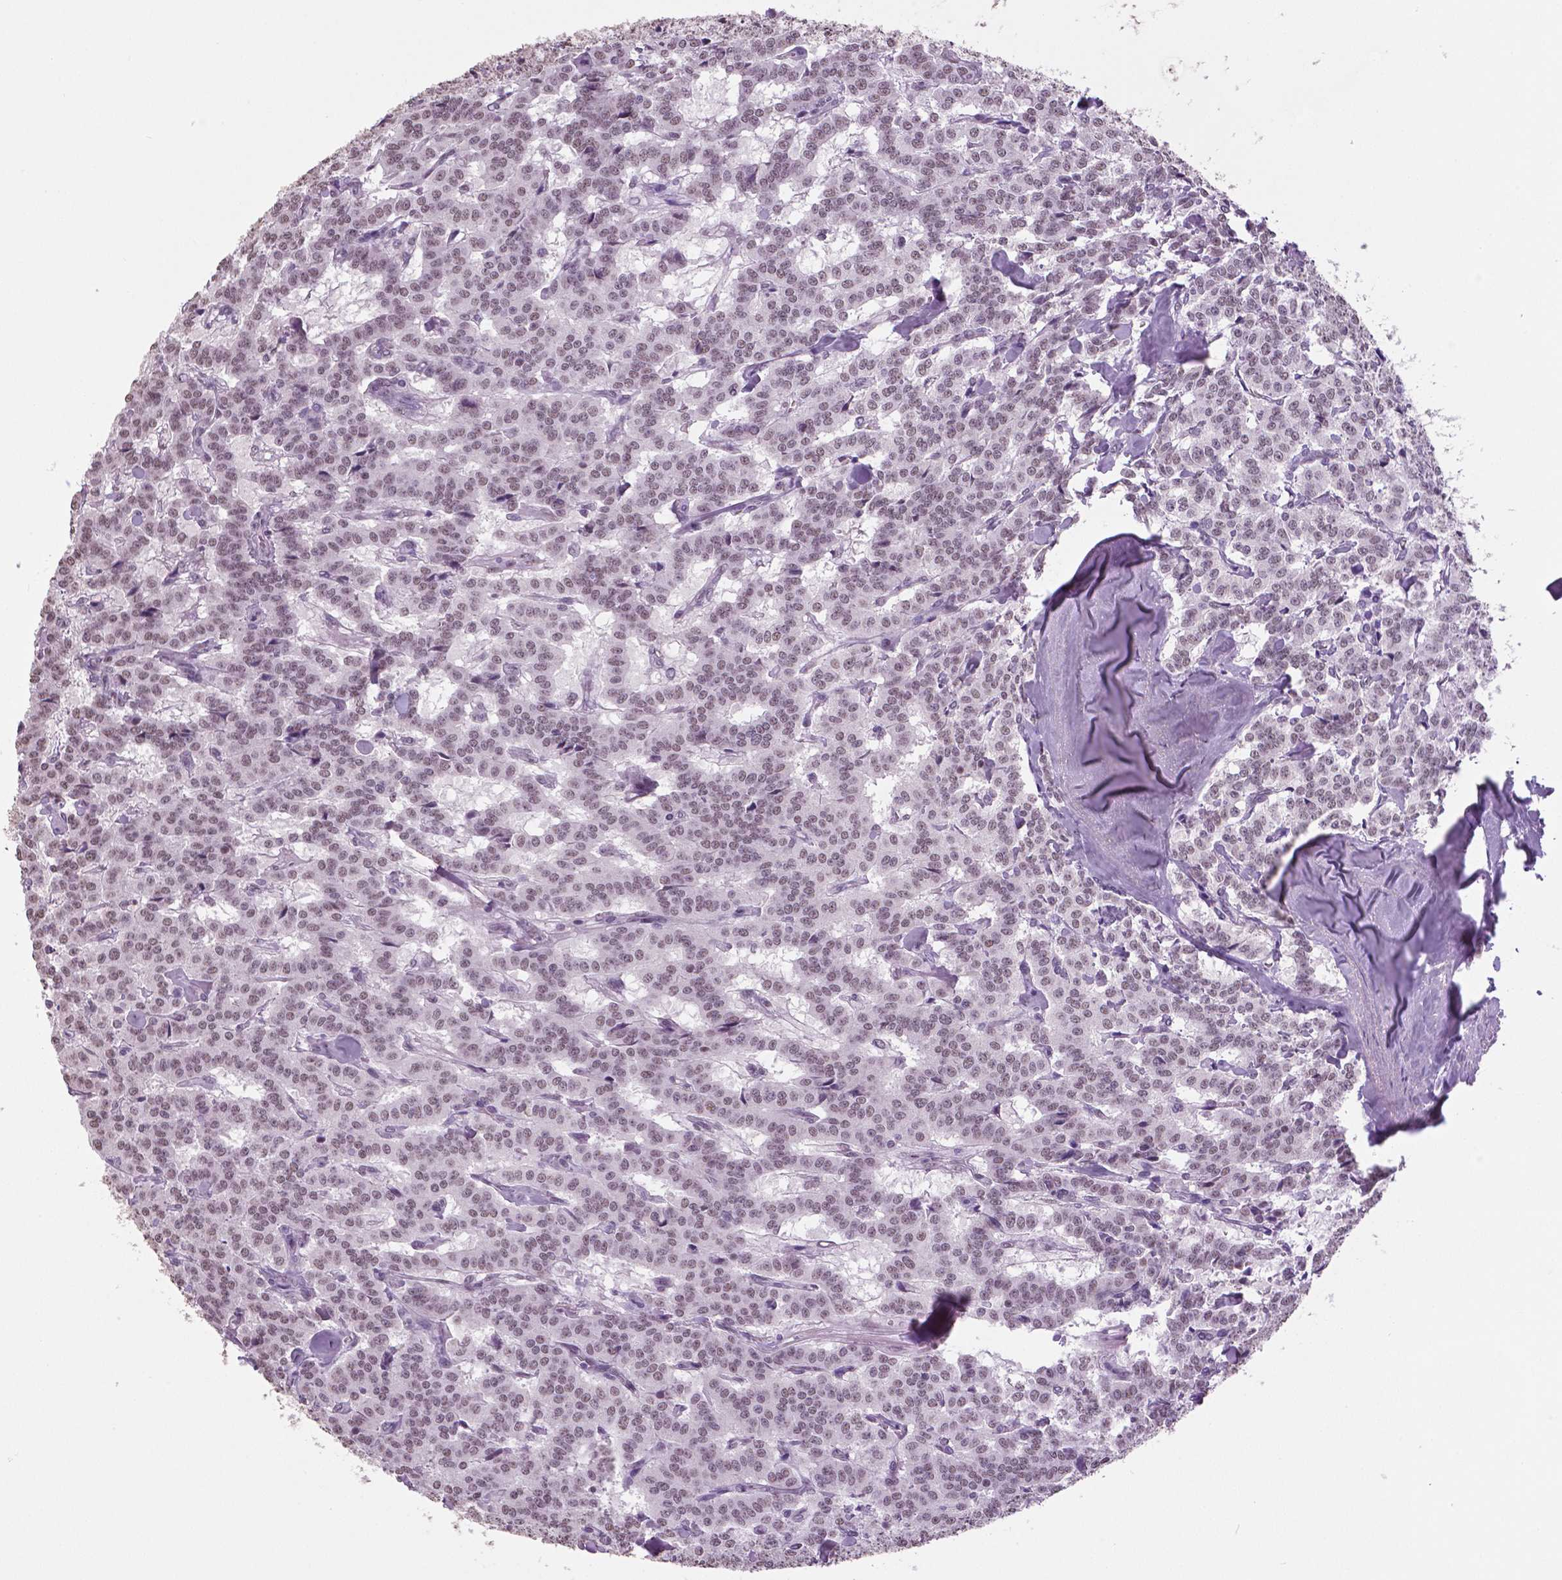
{"staining": {"intensity": "weak", "quantity": "<25%", "location": "nuclear"}, "tissue": "carcinoid", "cell_type": "Tumor cells", "image_type": "cancer", "snomed": [{"axis": "morphology", "description": "Carcinoid, malignant, NOS"}, {"axis": "topography", "description": "Lung"}], "caption": "Photomicrograph shows no protein staining in tumor cells of malignant carcinoid tissue.", "gene": "IGF2BP1", "patient": {"sex": "female", "age": 46}}